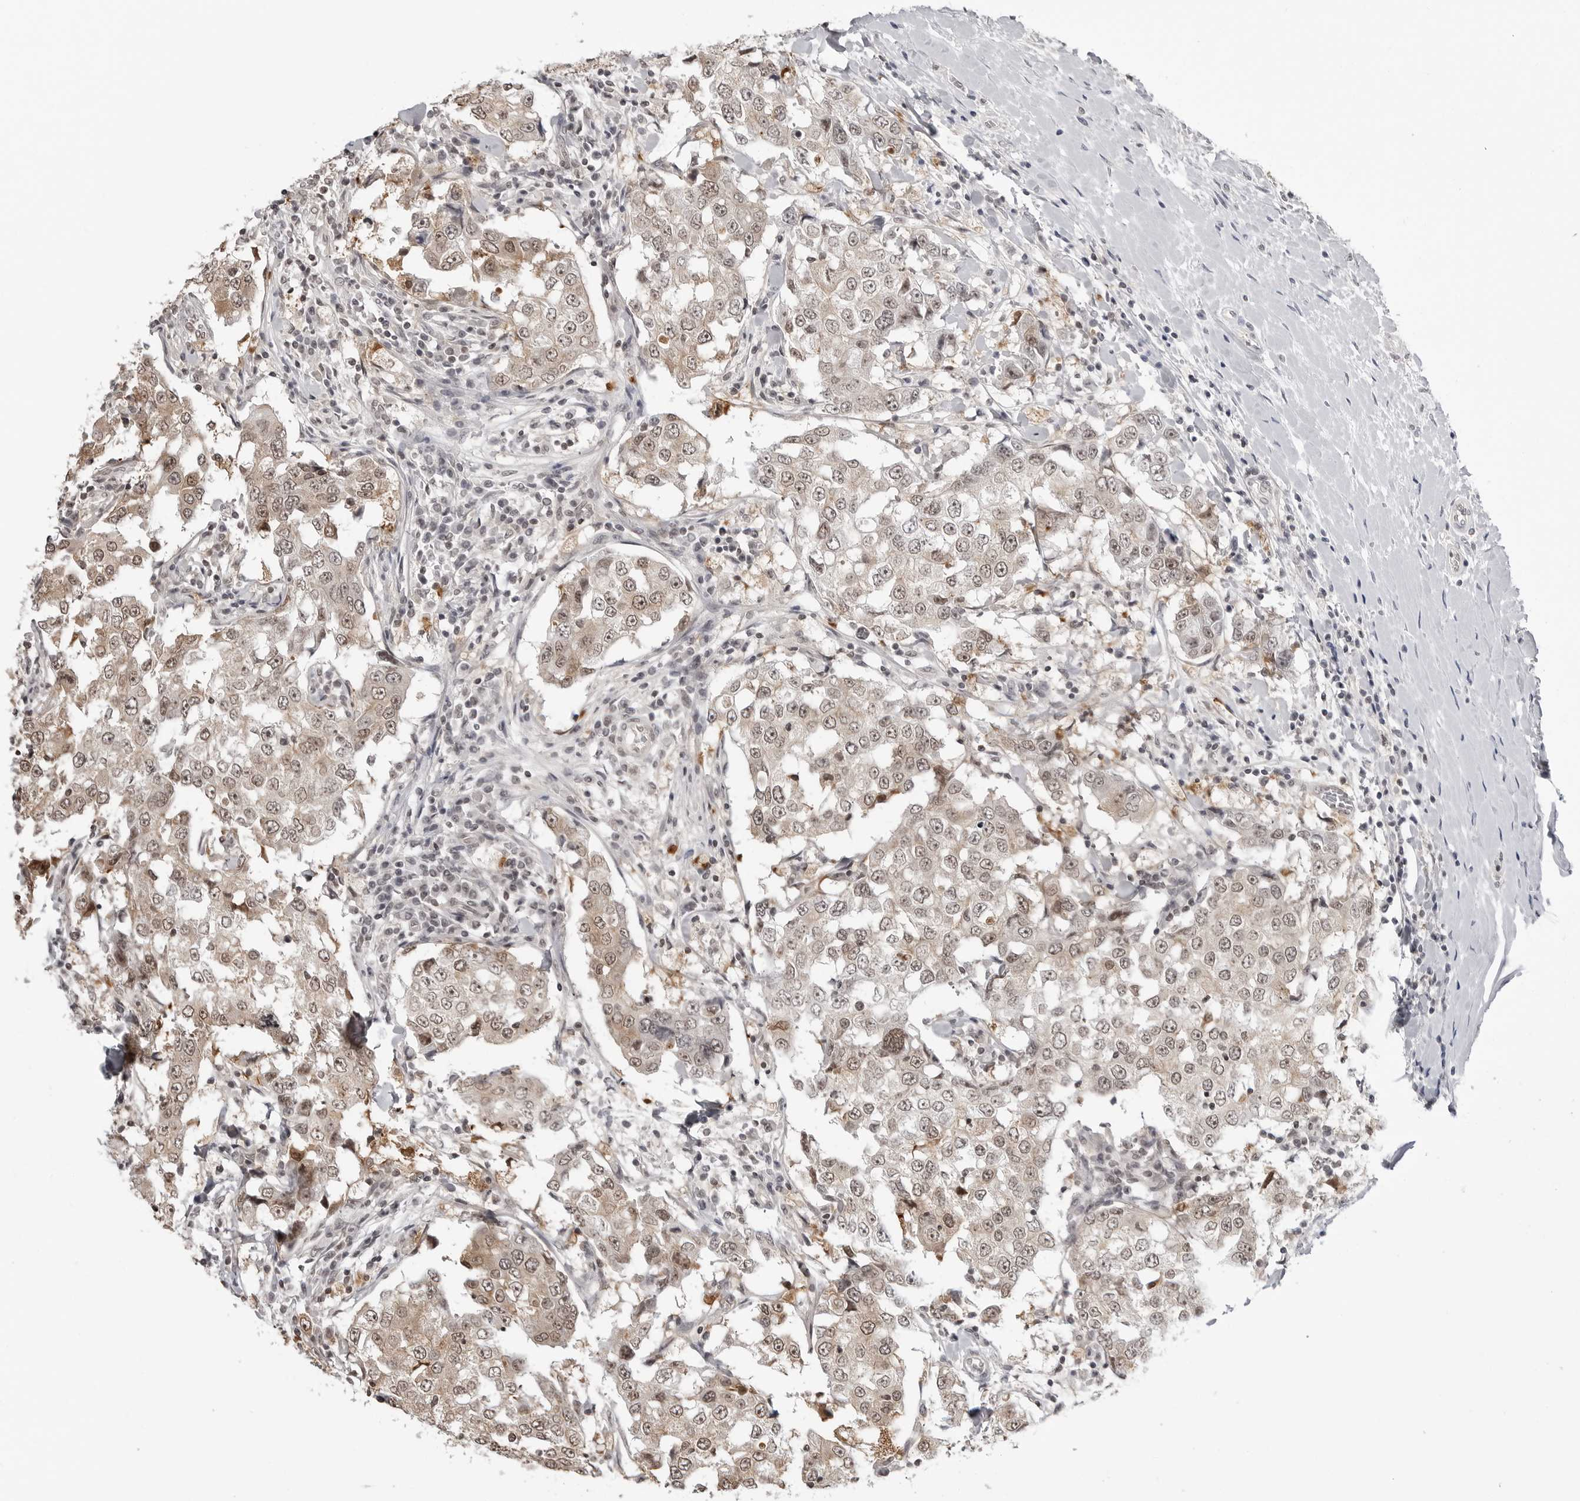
{"staining": {"intensity": "weak", "quantity": ">75%", "location": "cytoplasmic/membranous,nuclear"}, "tissue": "breast cancer", "cell_type": "Tumor cells", "image_type": "cancer", "snomed": [{"axis": "morphology", "description": "Duct carcinoma"}, {"axis": "topography", "description": "Breast"}], "caption": "Weak cytoplasmic/membranous and nuclear staining is present in approximately >75% of tumor cells in breast cancer. The protein is stained brown, and the nuclei are stained in blue (DAB IHC with brightfield microscopy, high magnification).", "gene": "YWHAG", "patient": {"sex": "female", "age": 27}}